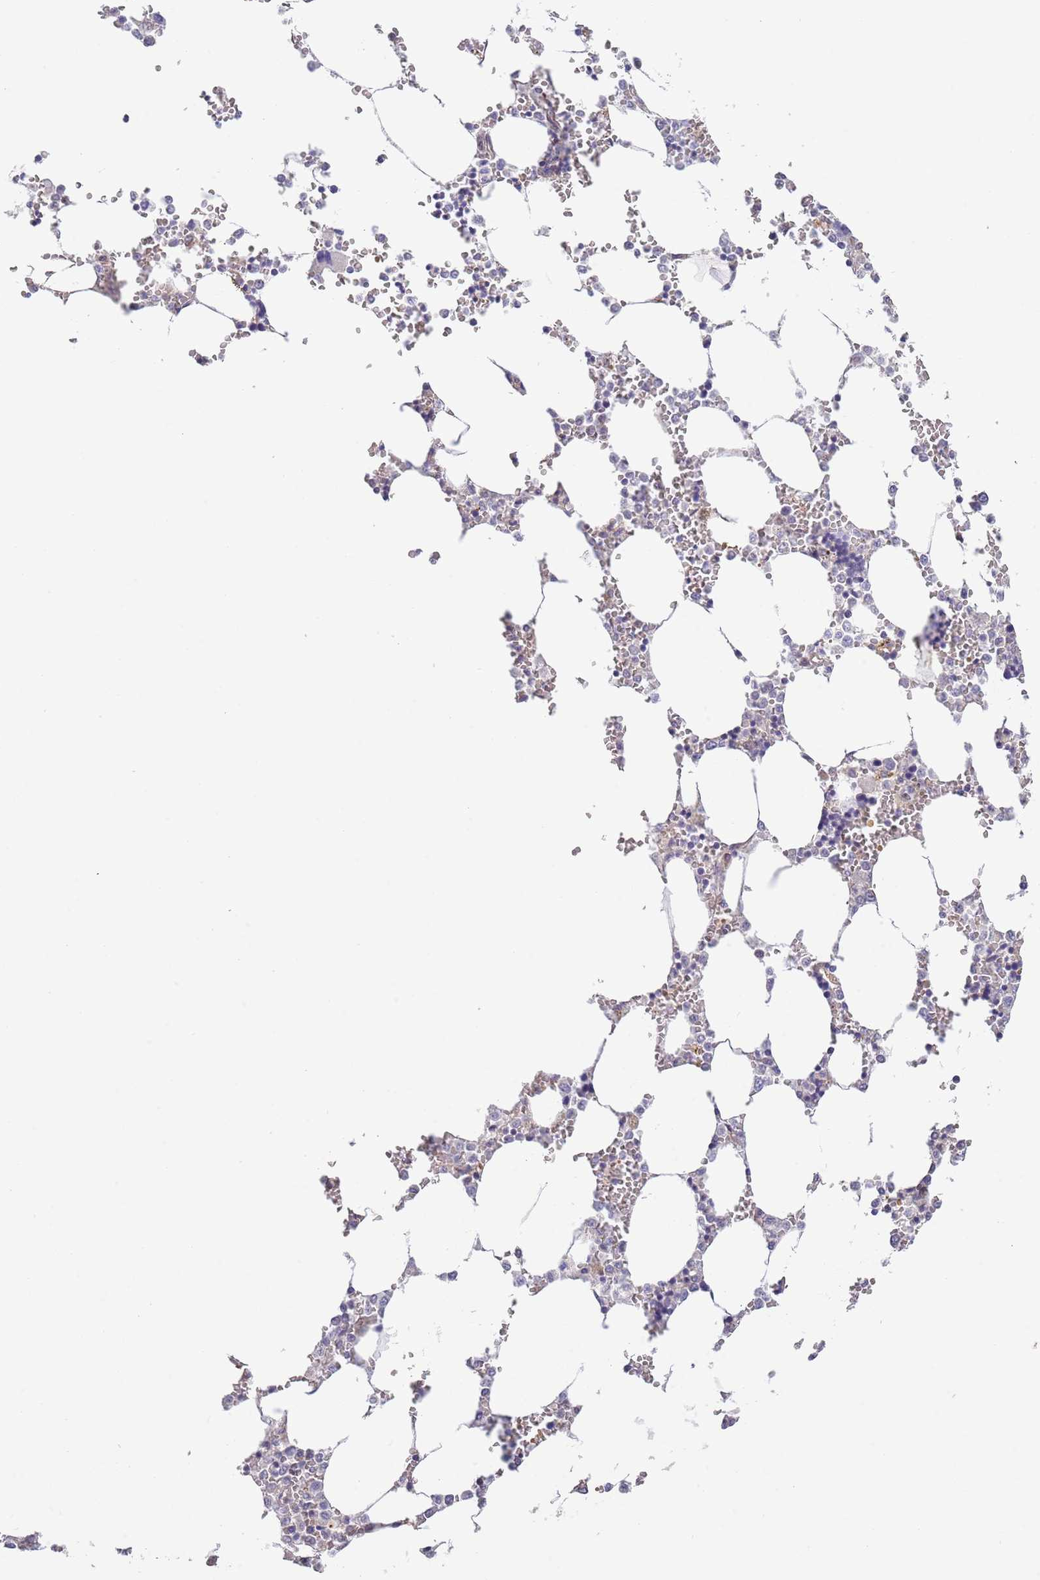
{"staining": {"intensity": "negative", "quantity": "none", "location": "none"}, "tissue": "bone marrow", "cell_type": "Hematopoietic cells", "image_type": "normal", "snomed": [{"axis": "morphology", "description": "Normal tissue, NOS"}, {"axis": "topography", "description": "Bone marrow"}], "caption": "This is an immunohistochemistry micrograph of normal bone marrow. There is no positivity in hematopoietic cells.", "gene": "LIPJ", "patient": {"sex": "male", "age": 64}}